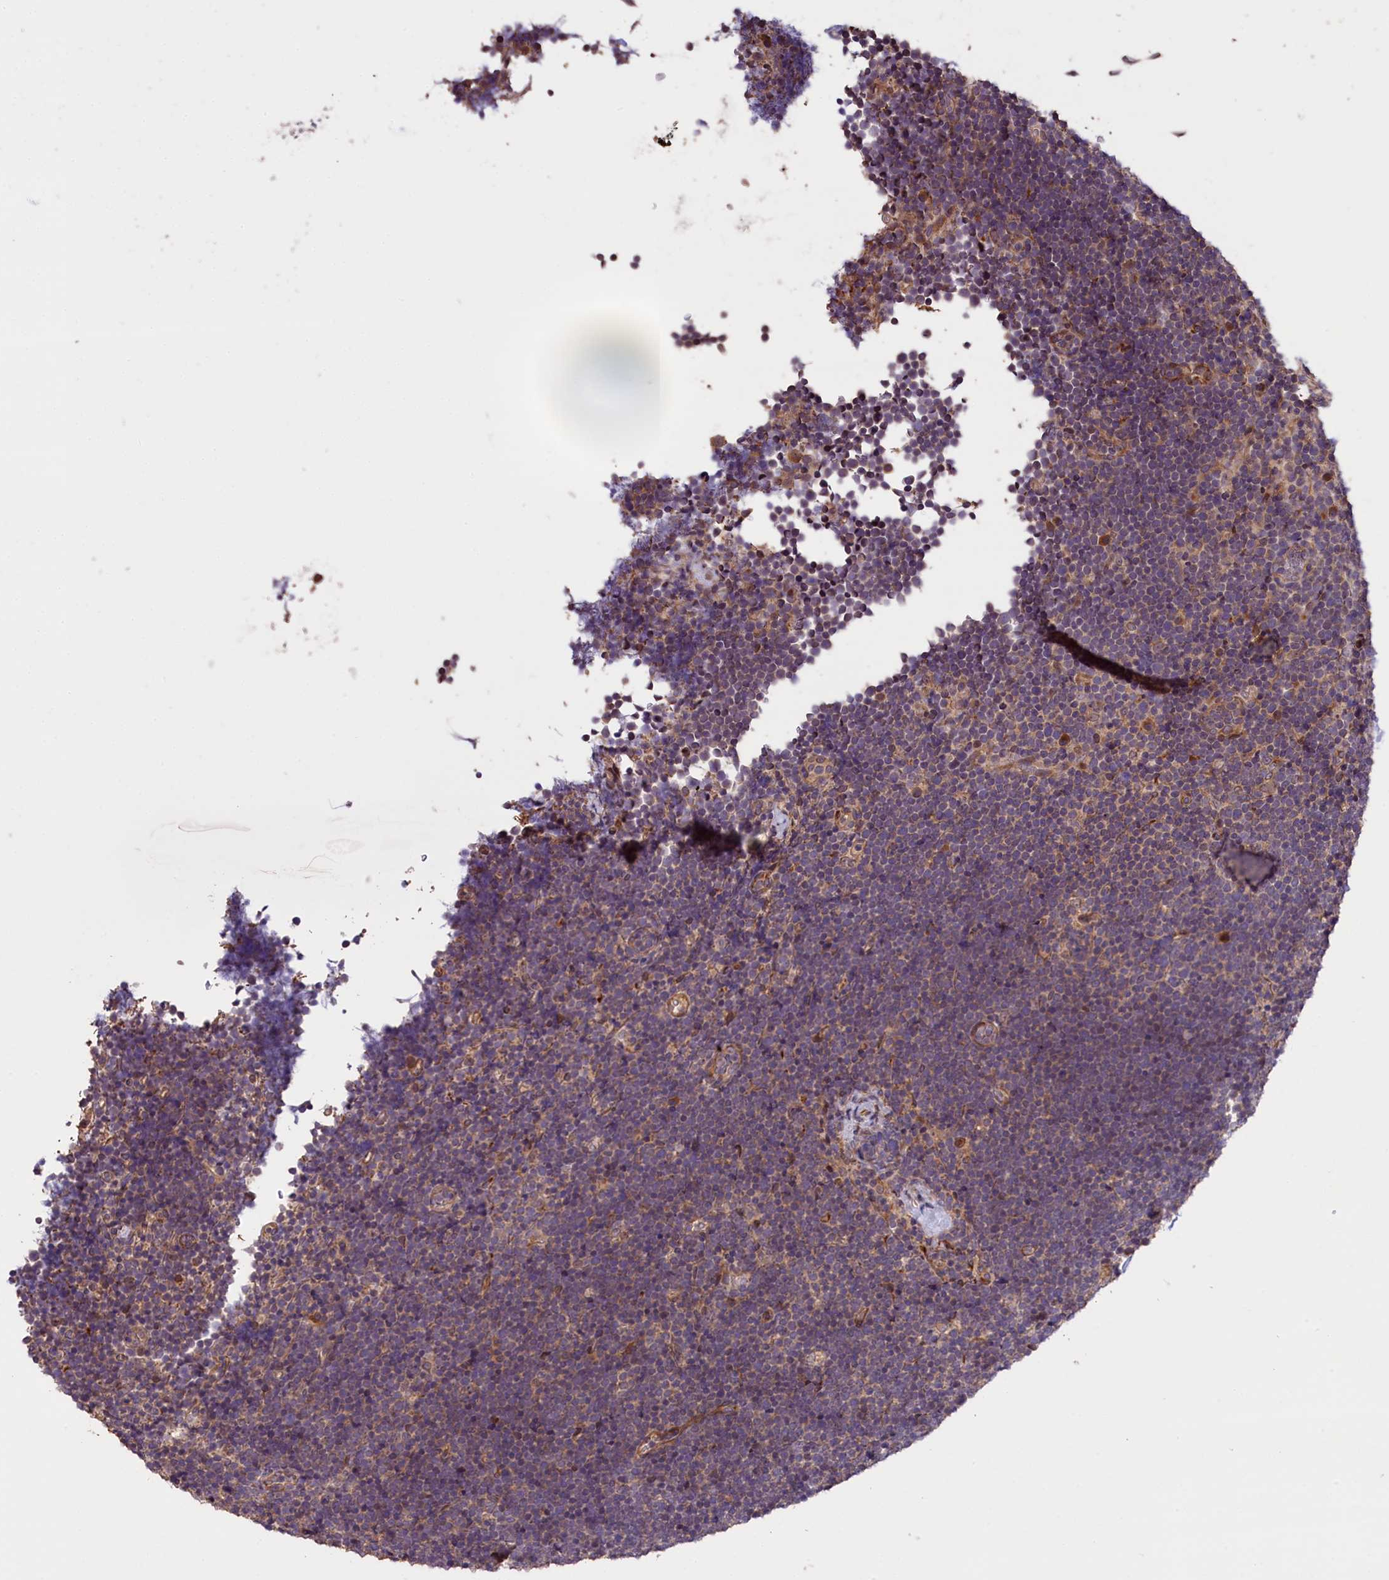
{"staining": {"intensity": "weak", "quantity": "25%-75%", "location": "cytoplasmic/membranous"}, "tissue": "lymphoma", "cell_type": "Tumor cells", "image_type": "cancer", "snomed": [{"axis": "morphology", "description": "Malignant lymphoma, non-Hodgkin's type, High grade"}, {"axis": "topography", "description": "Lymph node"}], "caption": "DAB (3,3'-diaminobenzidine) immunohistochemical staining of lymphoma reveals weak cytoplasmic/membranous protein positivity in approximately 25%-75% of tumor cells.", "gene": "DNAJB9", "patient": {"sex": "male", "age": 13}}